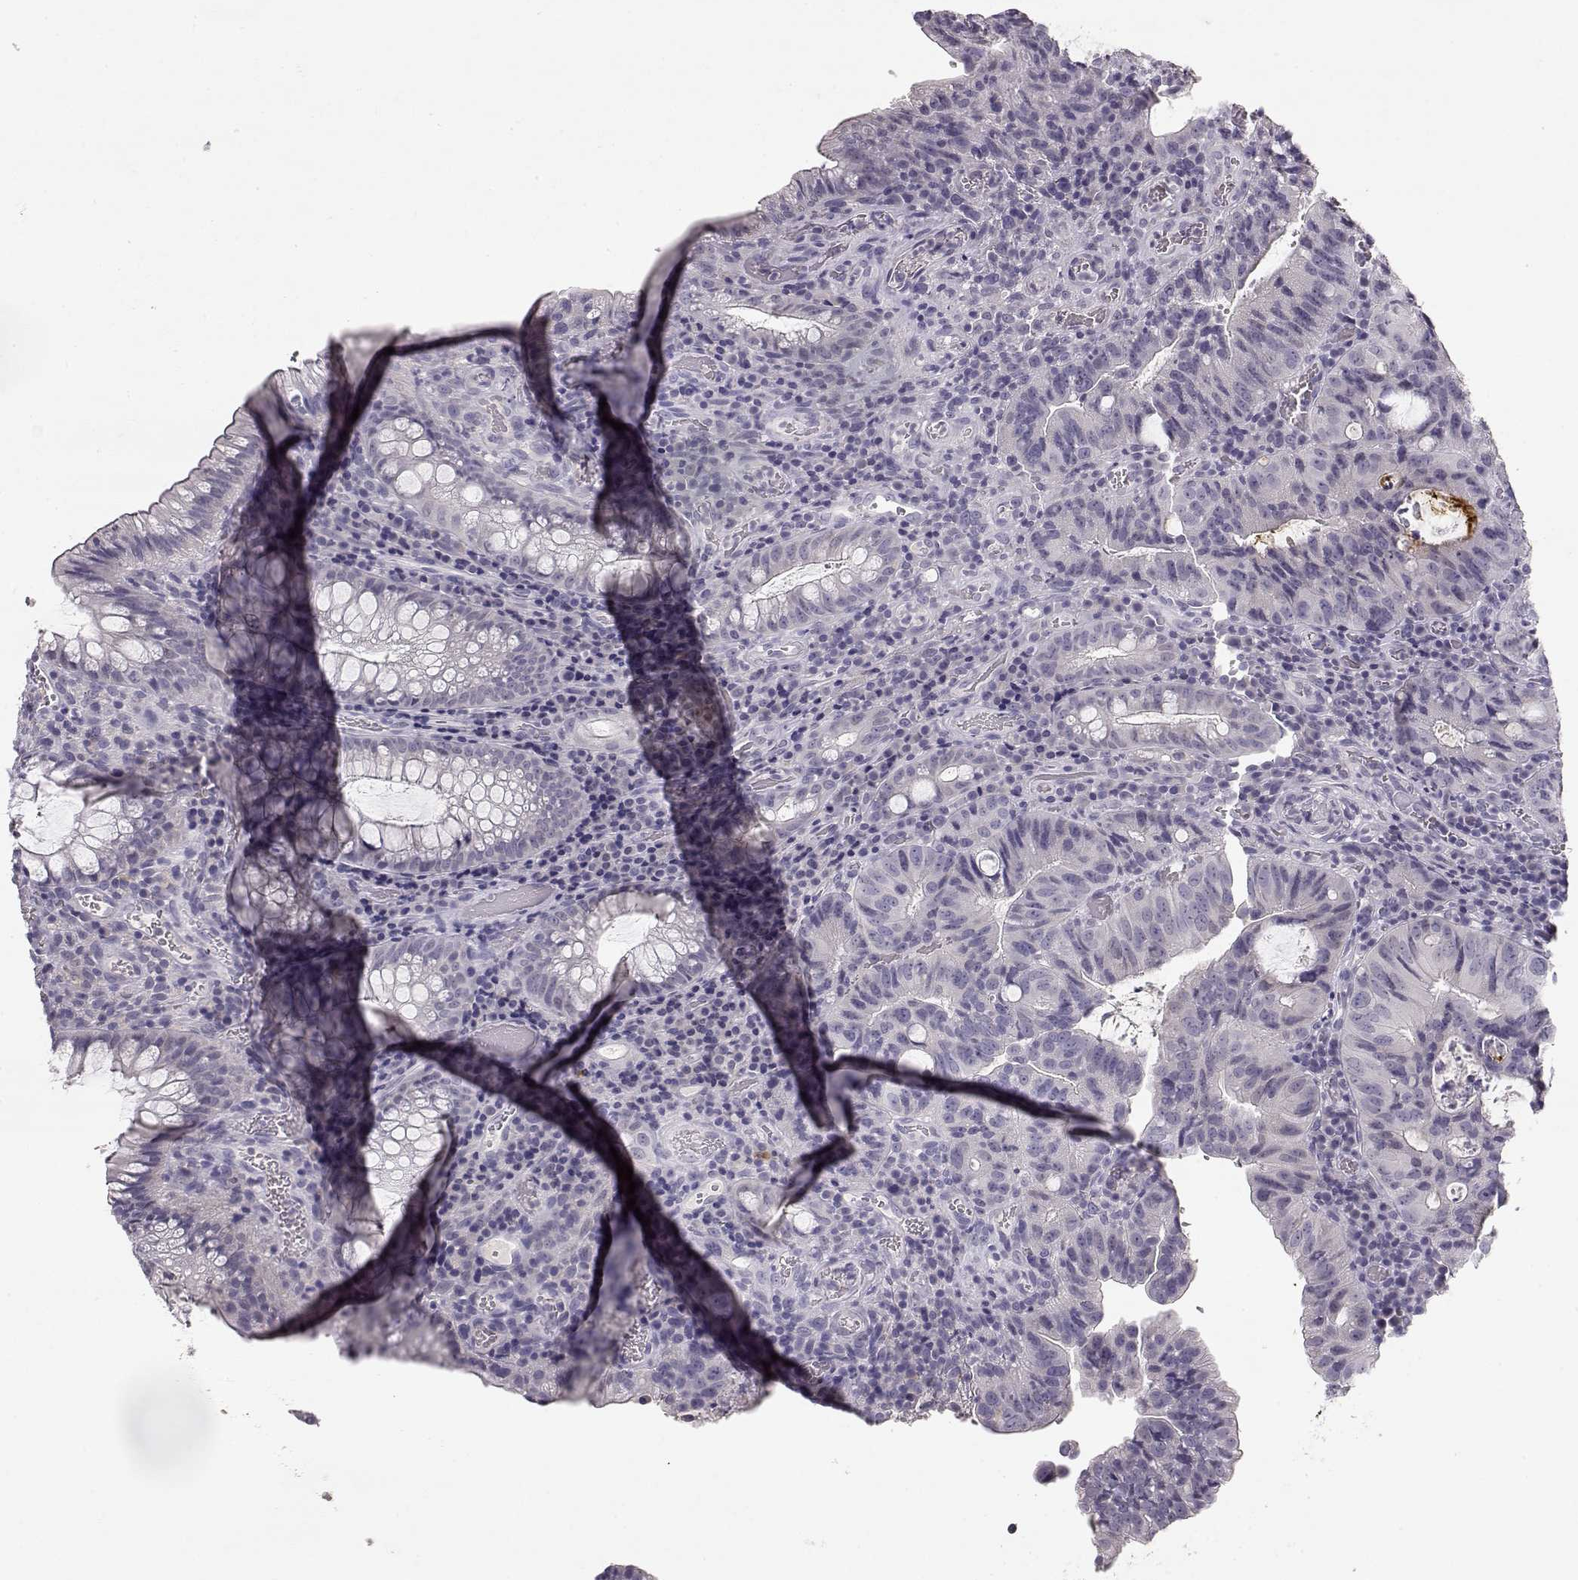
{"staining": {"intensity": "negative", "quantity": "none", "location": "none"}, "tissue": "colorectal cancer", "cell_type": "Tumor cells", "image_type": "cancer", "snomed": [{"axis": "morphology", "description": "Adenocarcinoma, NOS"}, {"axis": "topography", "description": "Colon"}], "caption": "Immunohistochemistry (IHC) histopathology image of adenocarcinoma (colorectal) stained for a protein (brown), which displays no positivity in tumor cells. (Immunohistochemistry (IHC), brightfield microscopy, high magnification).", "gene": "TPH2", "patient": {"sex": "male", "age": 67}}